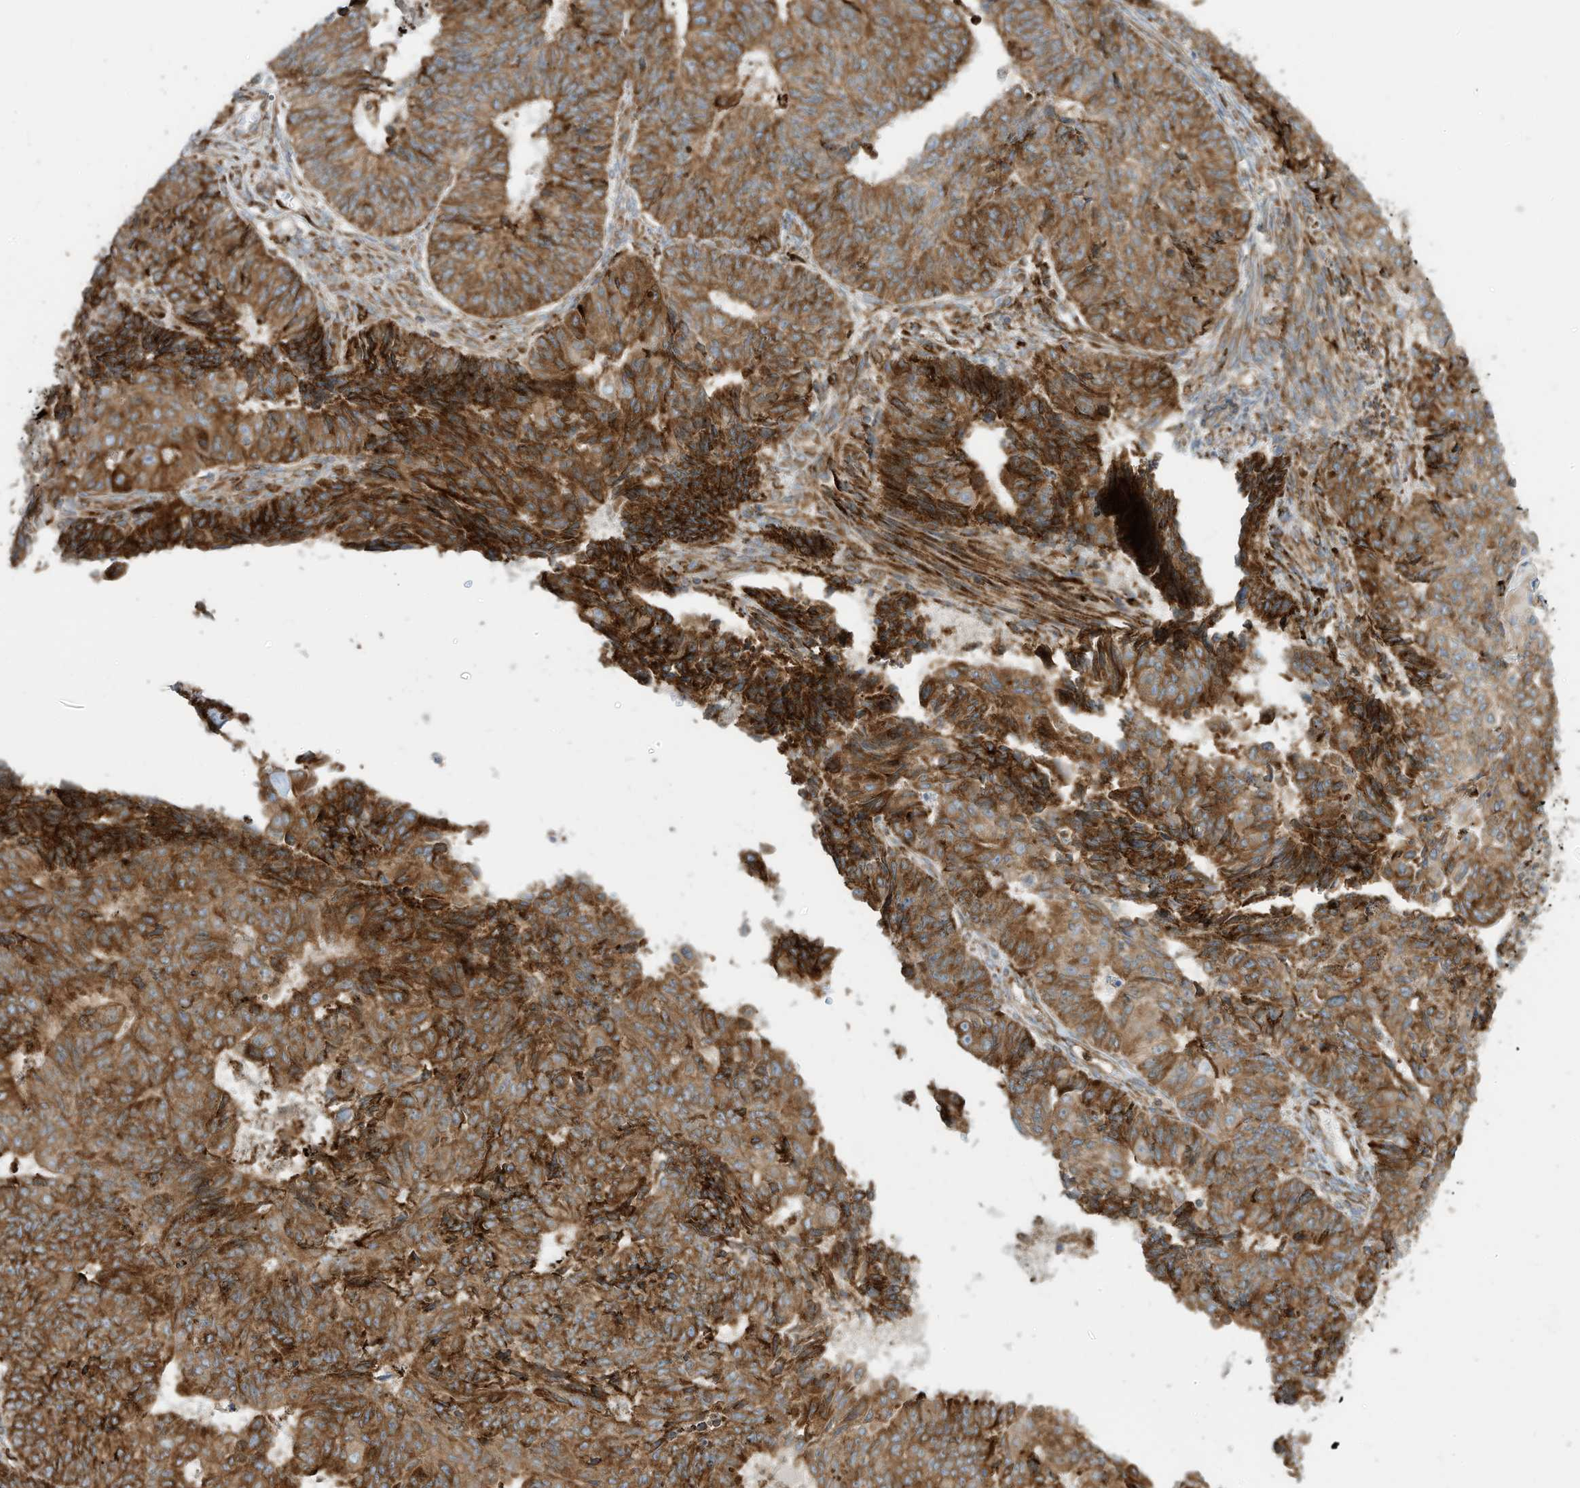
{"staining": {"intensity": "moderate", "quantity": ">75%", "location": "cytoplasmic/membranous"}, "tissue": "endometrial cancer", "cell_type": "Tumor cells", "image_type": "cancer", "snomed": [{"axis": "morphology", "description": "Adenocarcinoma, NOS"}, {"axis": "topography", "description": "Endometrium"}], "caption": "Protein analysis of endometrial cancer (adenocarcinoma) tissue exhibits moderate cytoplasmic/membranous positivity in about >75% of tumor cells. (brown staining indicates protein expression, while blue staining denotes nuclei).", "gene": "TRNAU1AP", "patient": {"sex": "female", "age": 32}}